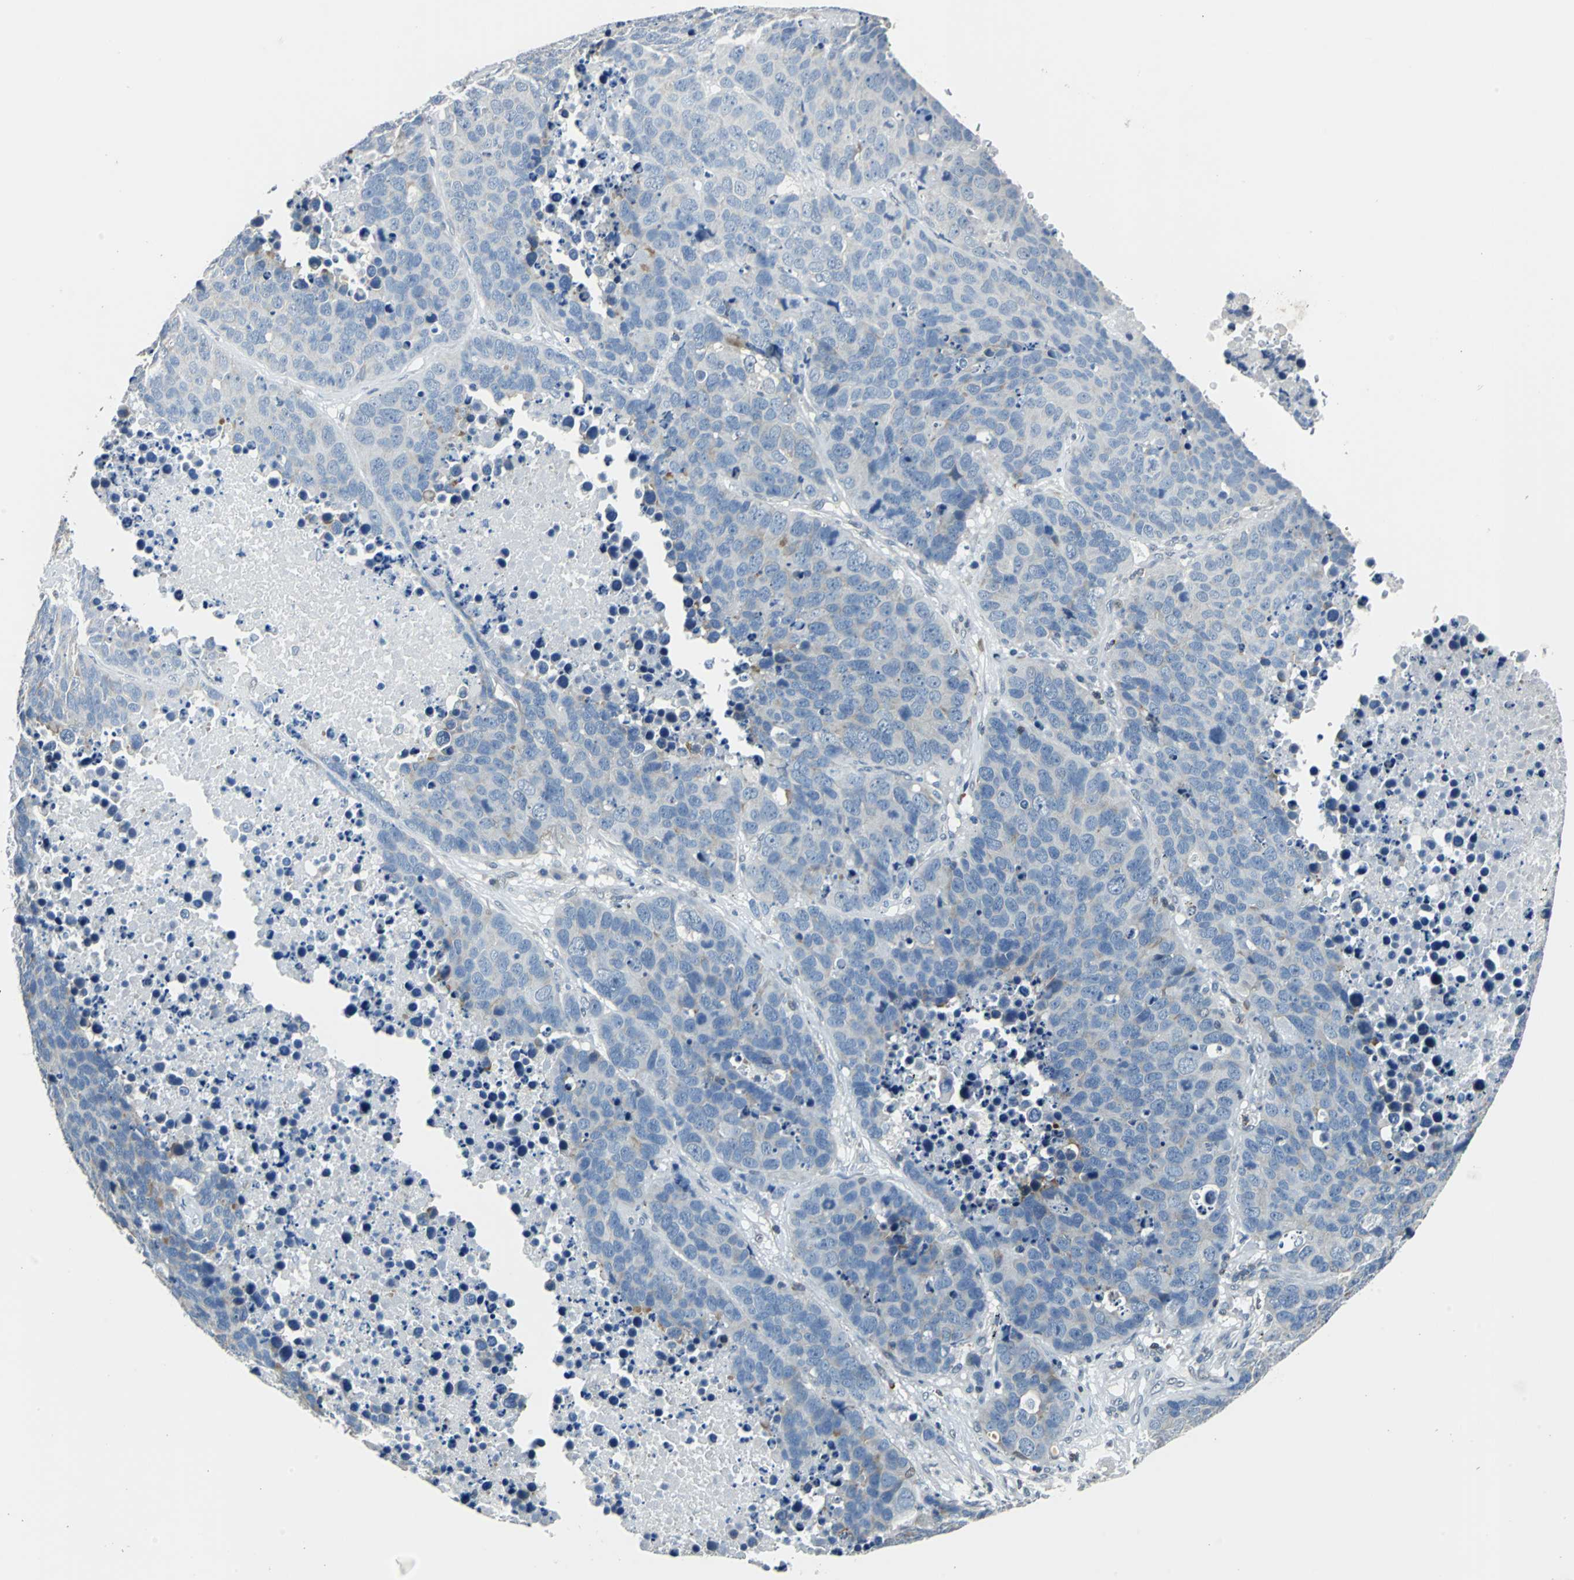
{"staining": {"intensity": "moderate", "quantity": "<25%", "location": "cytoplasmic/membranous"}, "tissue": "carcinoid", "cell_type": "Tumor cells", "image_type": "cancer", "snomed": [{"axis": "morphology", "description": "Carcinoid, malignant, NOS"}, {"axis": "topography", "description": "Lung"}], "caption": "The immunohistochemical stain labels moderate cytoplasmic/membranous expression in tumor cells of carcinoid tissue.", "gene": "HCFC2", "patient": {"sex": "male", "age": 60}}